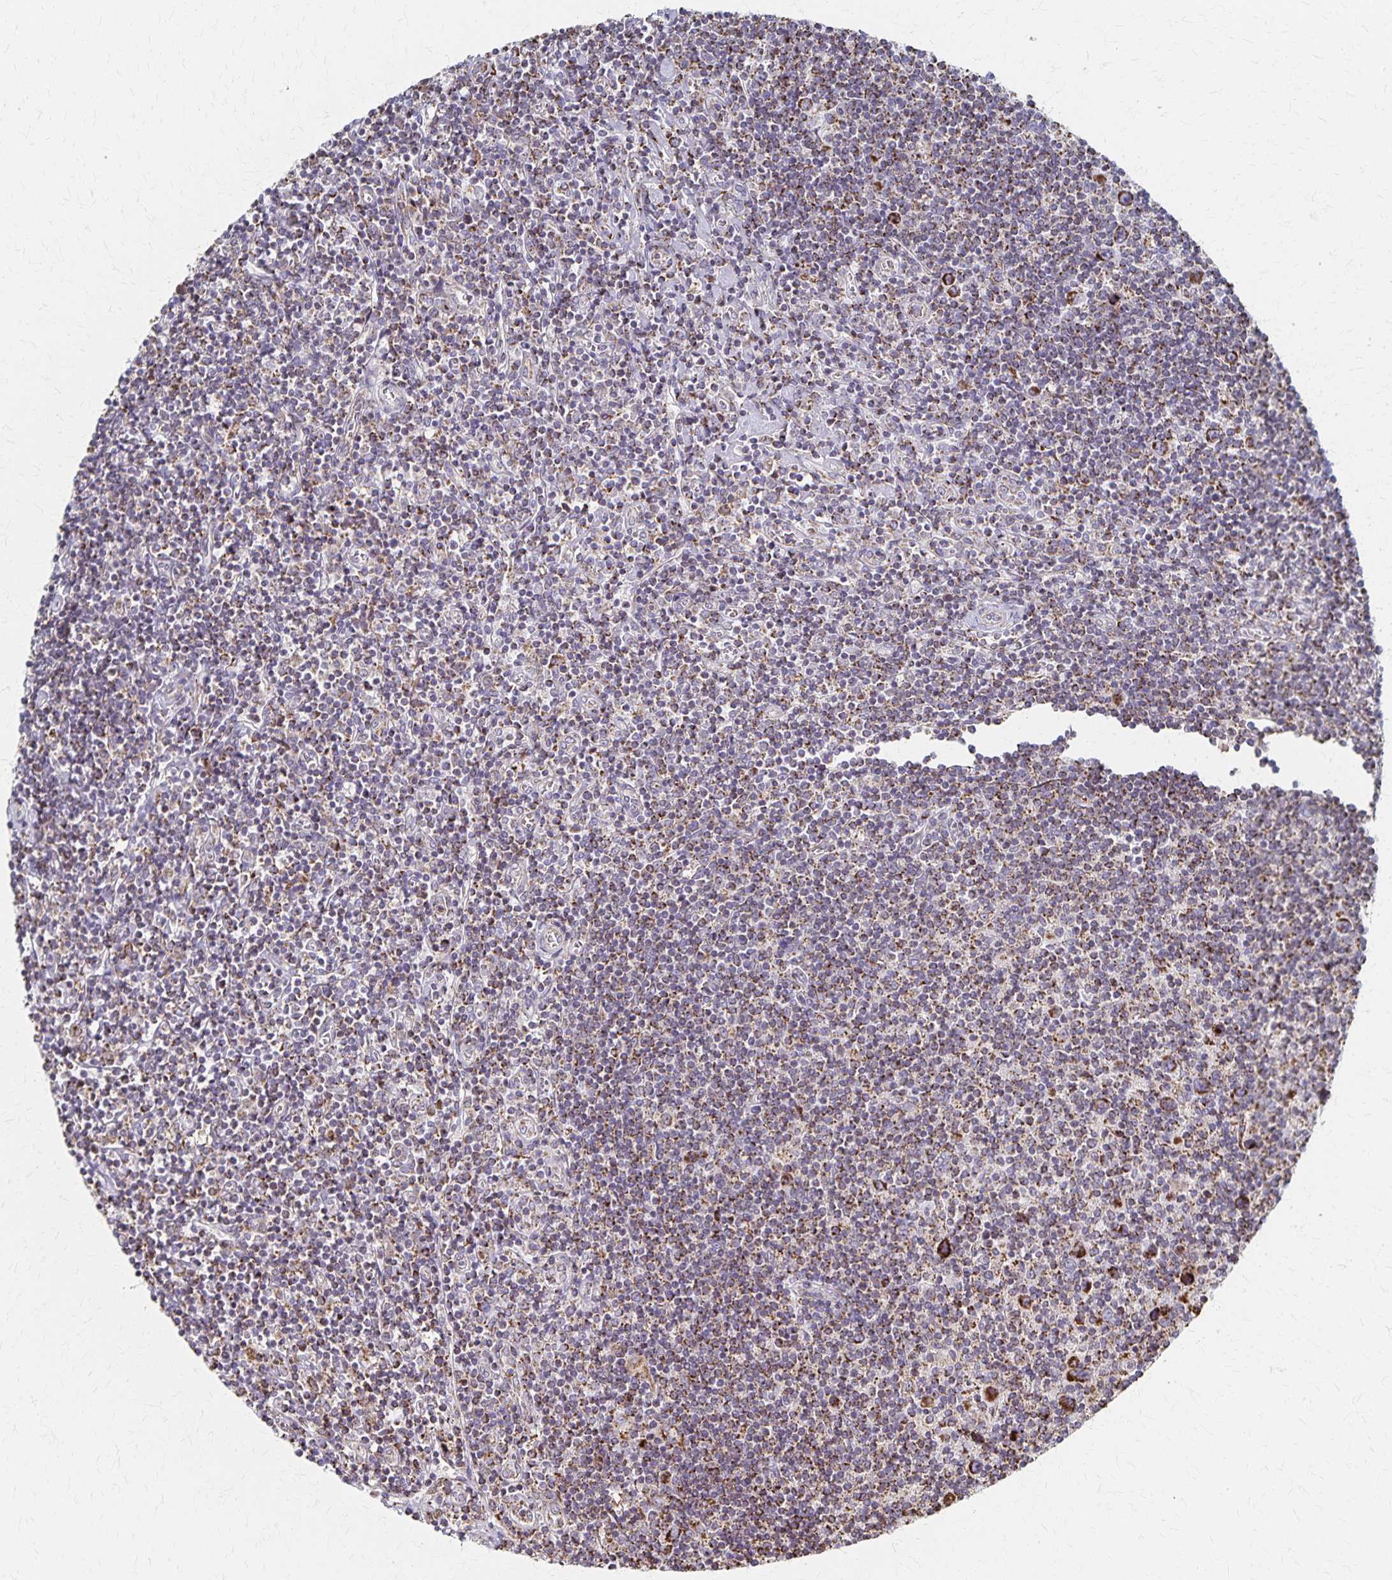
{"staining": {"intensity": "strong", "quantity": ">75%", "location": "cytoplasmic/membranous"}, "tissue": "lymphoma", "cell_type": "Tumor cells", "image_type": "cancer", "snomed": [{"axis": "morphology", "description": "Hodgkin's disease, NOS"}, {"axis": "topography", "description": "Lymph node"}], "caption": "Immunohistochemistry (IHC) image of human lymphoma stained for a protein (brown), which displays high levels of strong cytoplasmic/membranous expression in about >75% of tumor cells.", "gene": "DYRK4", "patient": {"sex": "male", "age": 40}}